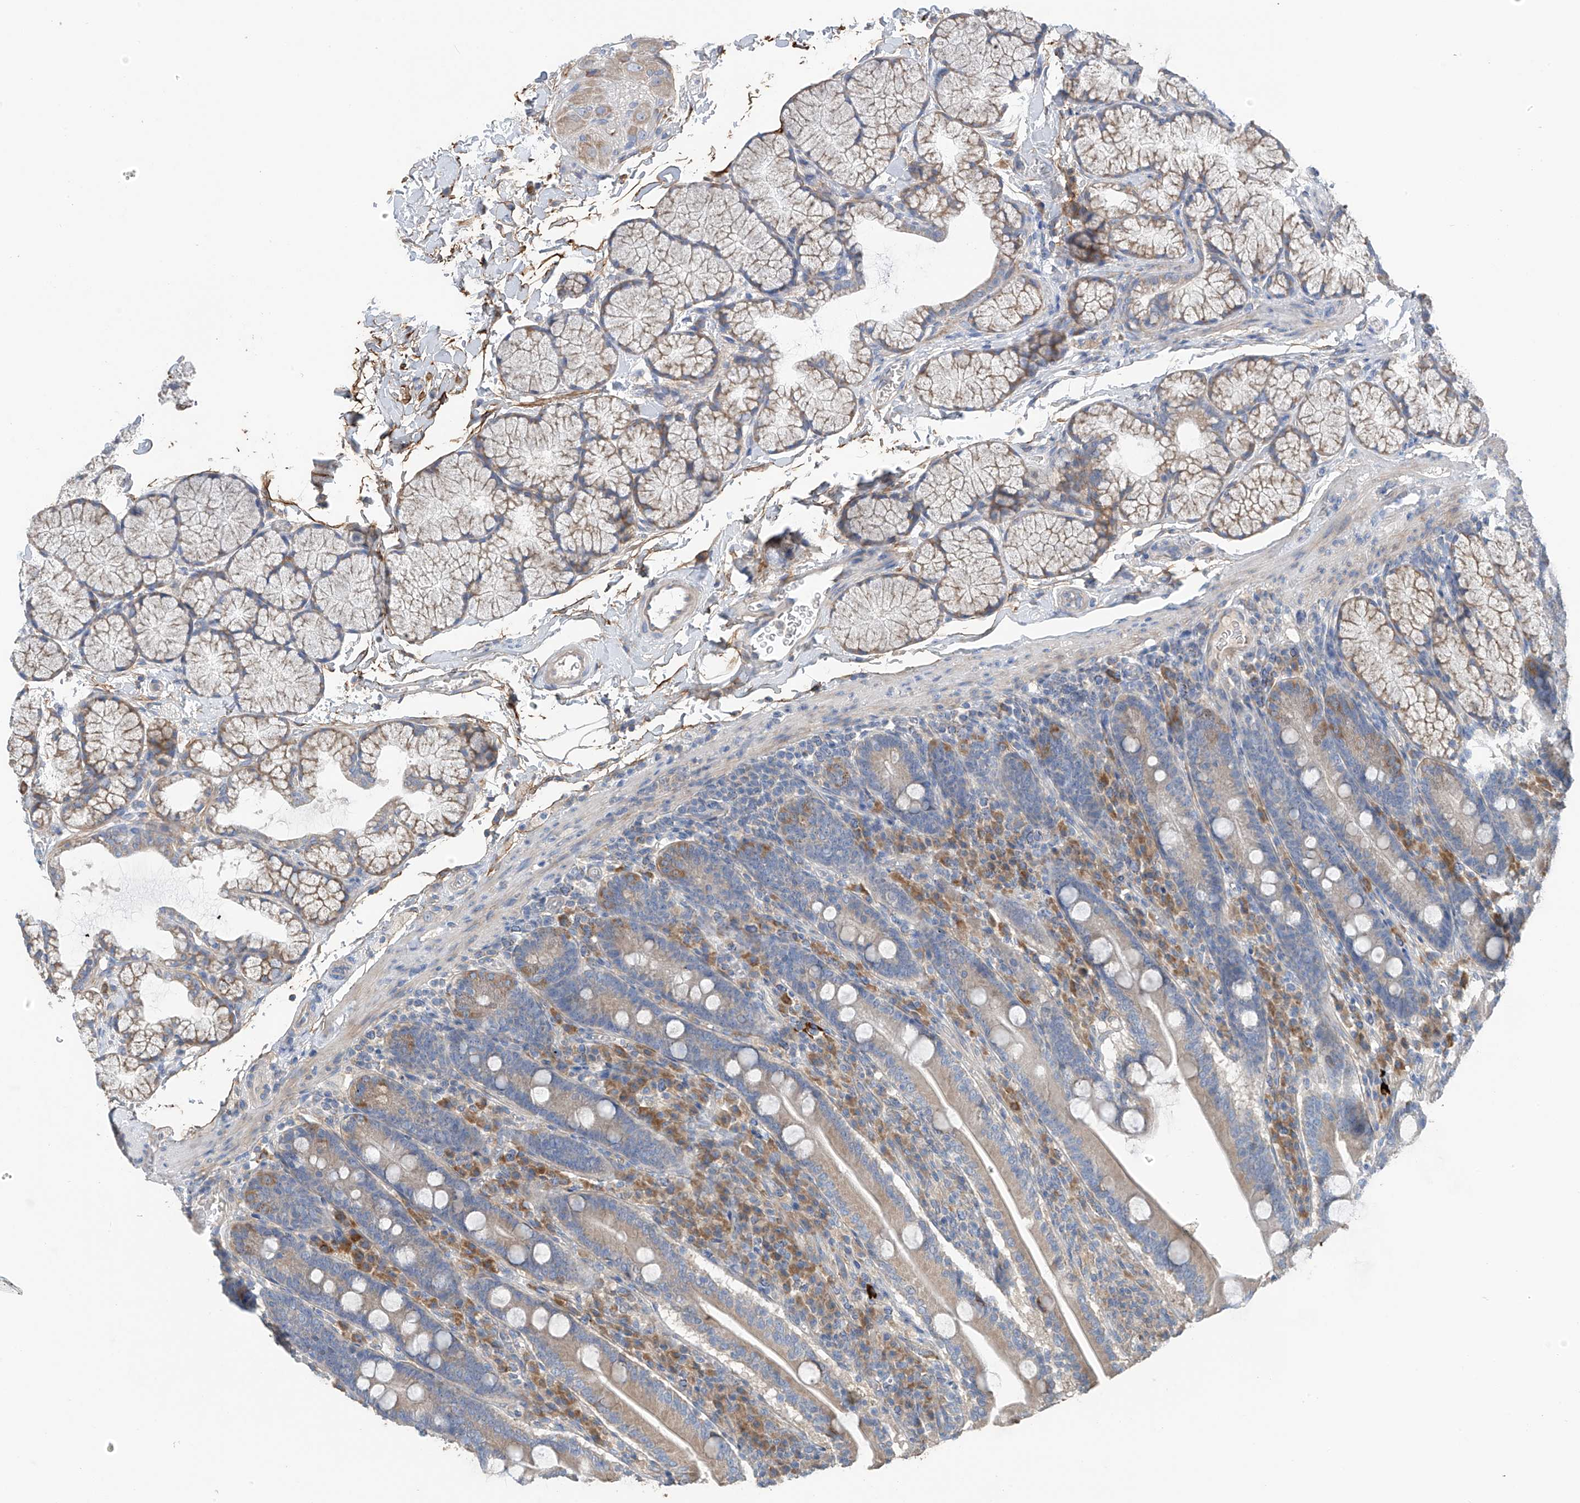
{"staining": {"intensity": "negative", "quantity": "none", "location": "none"}, "tissue": "duodenum", "cell_type": "Glandular cells", "image_type": "normal", "snomed": [{"axis": "morphology", "description": "Normal tissue, NOS"}, {"axis": "topography", "description": "Duodenum"}], "caption": "High power microscopy histopathology image of an IHC histopathology image of benign duodenum, revealing no significant expression in glandular cells.", "gene": "GALNTL6", "patient": {"sex": "male", "age": 35}}